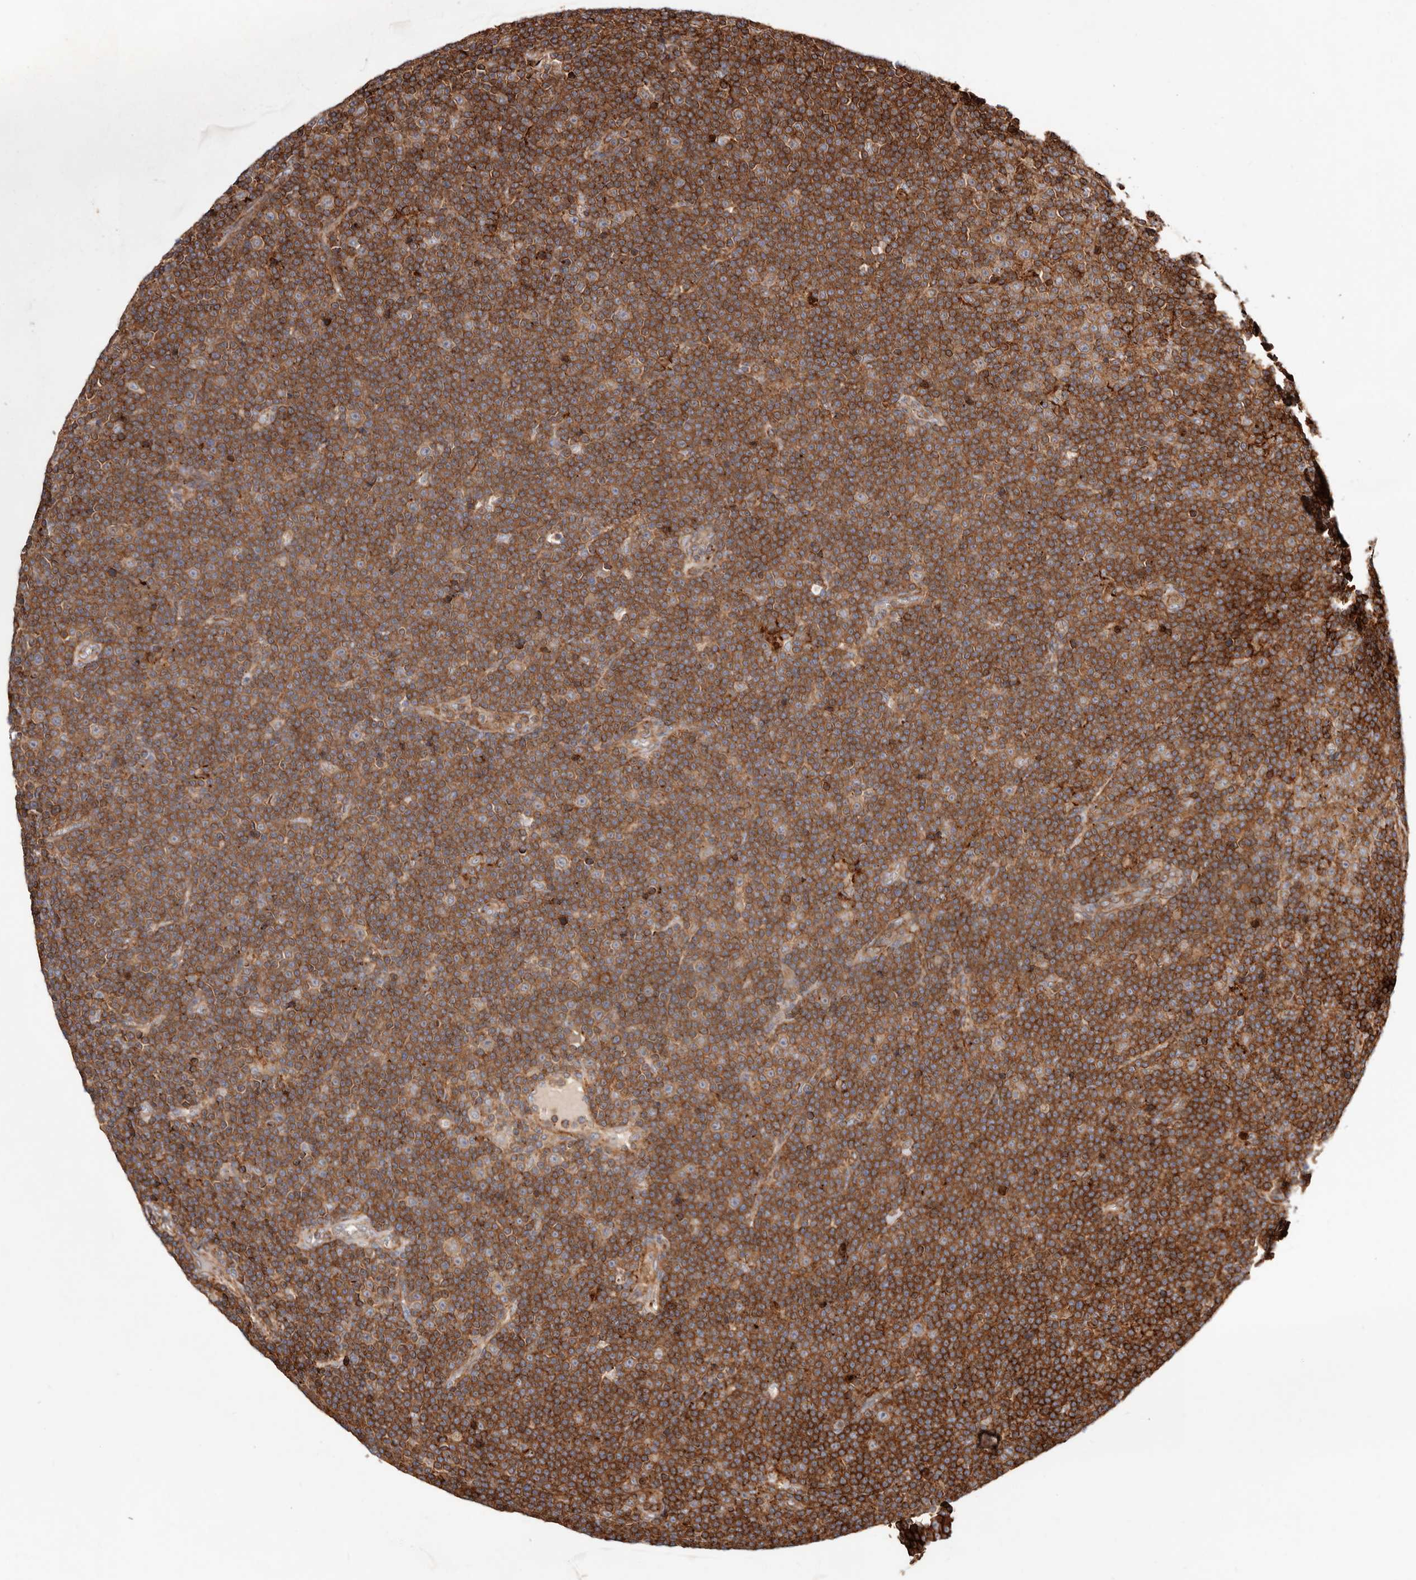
{"staining": {"intensity": "strong", "quantity": ">75%", "location": "cytoplasmic/membranous"}, "tissue": "lymphoma", "cell_type": "Tumor cells", "image_type": "cancer", "snomed": [{"axis": "morphology", "description": "Malignant lymphoma, non-Hodgkin's type, Low grade"}, {"axis": "topography", "description": "Lymph node"}], "caption": "A brown stain labels strong cytoplasmic/membranous staining of a protein in human lymphoma tumor cells.", "gene": "PTPN22", "patient": {"sex": "female", "age": 67}}